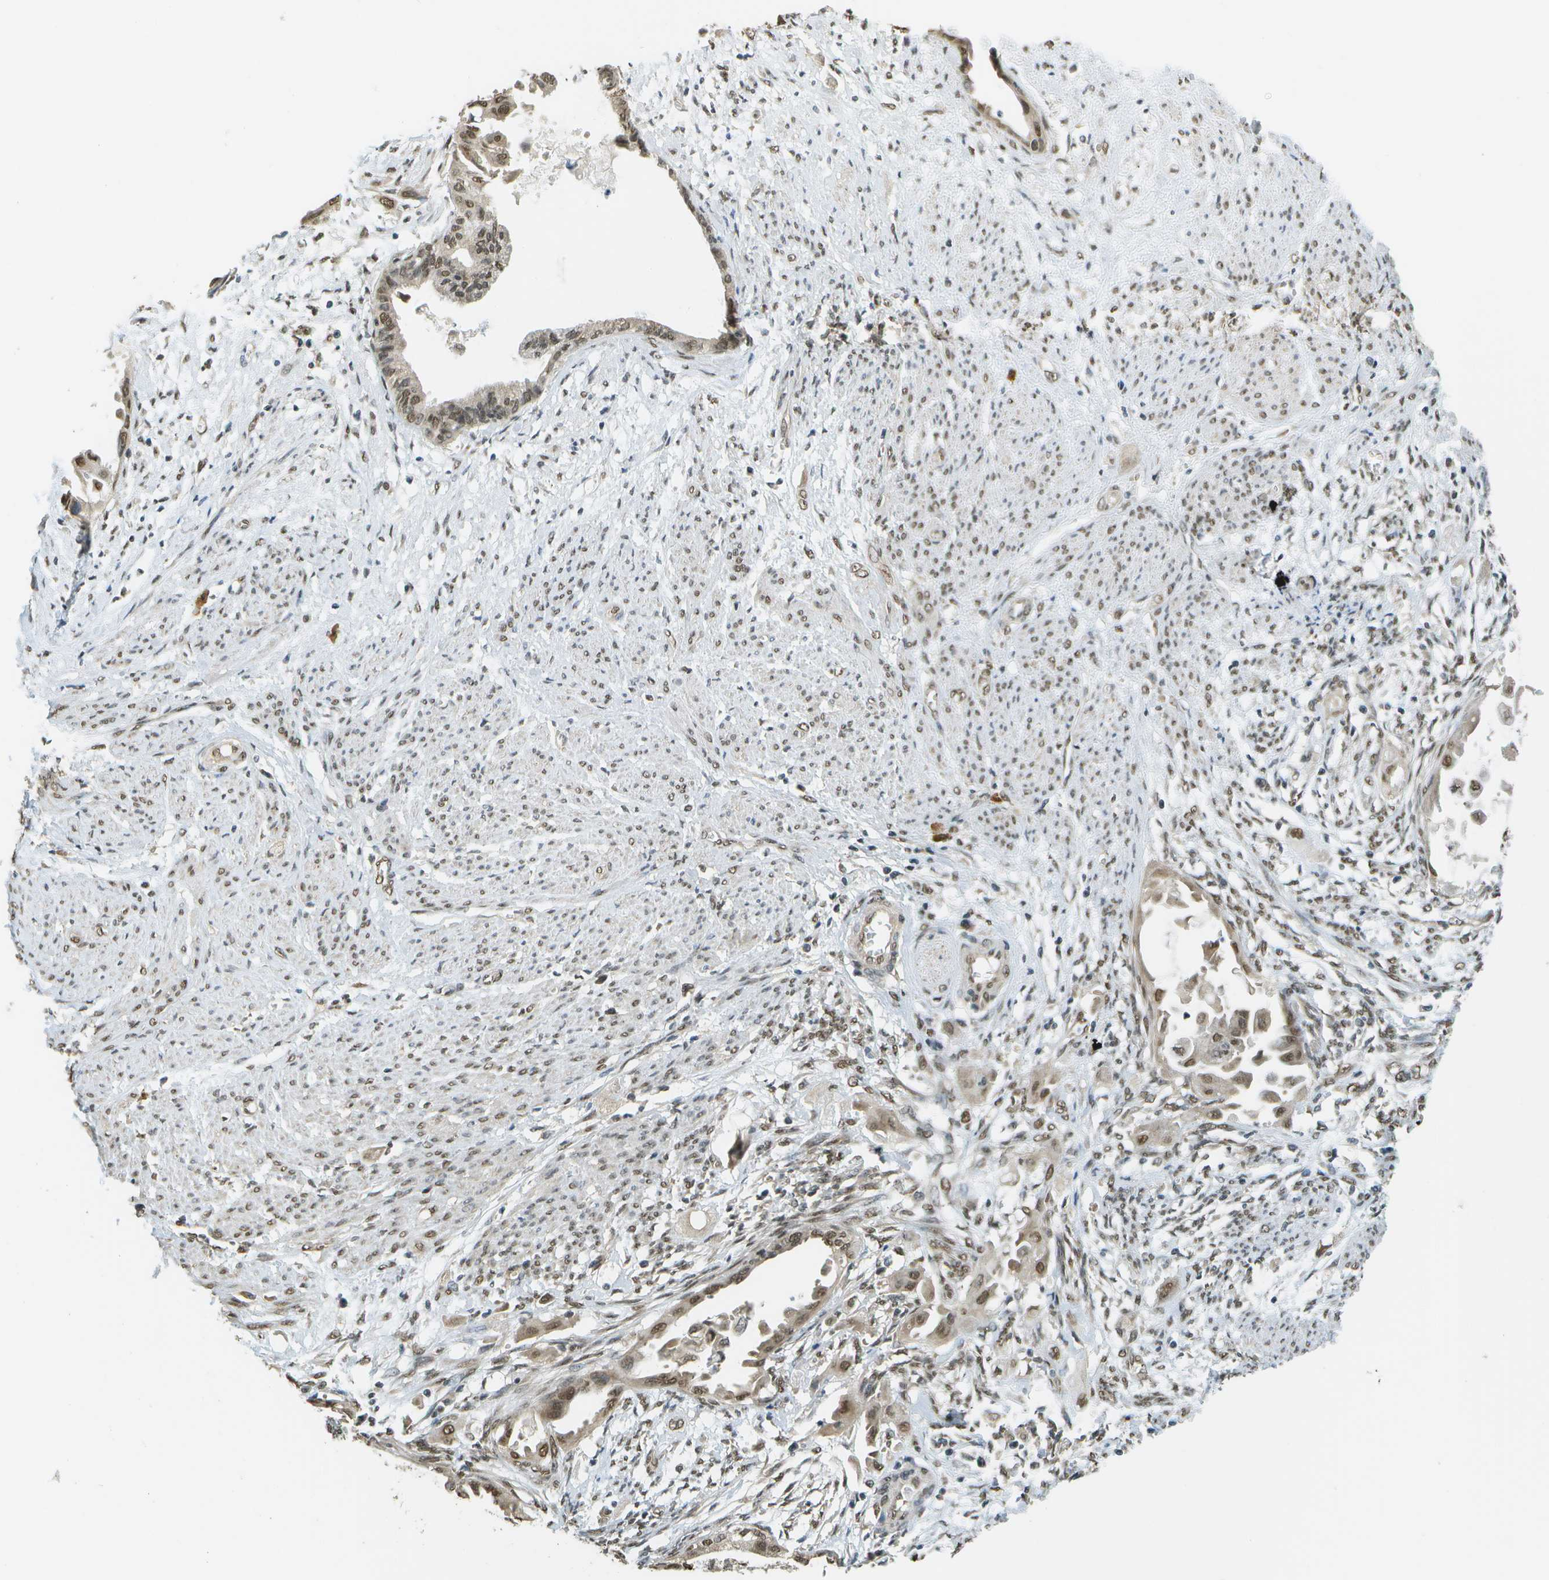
{"staining": {"intensity": "moderate", "quantity": ">75%", "location": "nuclear"}, "tissue": "cervical cancer", "cell_type": "Tumor cells", "image_type": "cancer", "snomed": [{"axis": "morphology", "description": "Normal tissue, NOS"}, {"axis": "morphology", "description": "Adenocarcinoma, NOS"}, {"axis": "topography", "description": "Cervix"}, {"axis": "topography", "description": "Endometrium"}], "caption": "Tumor cells exhibit medium levels of moderate nuclear positivity in approximately >75% of cells in cervical cancer.", "gene": "ABL2", "patient": {"sex": "female", "age": 86}}